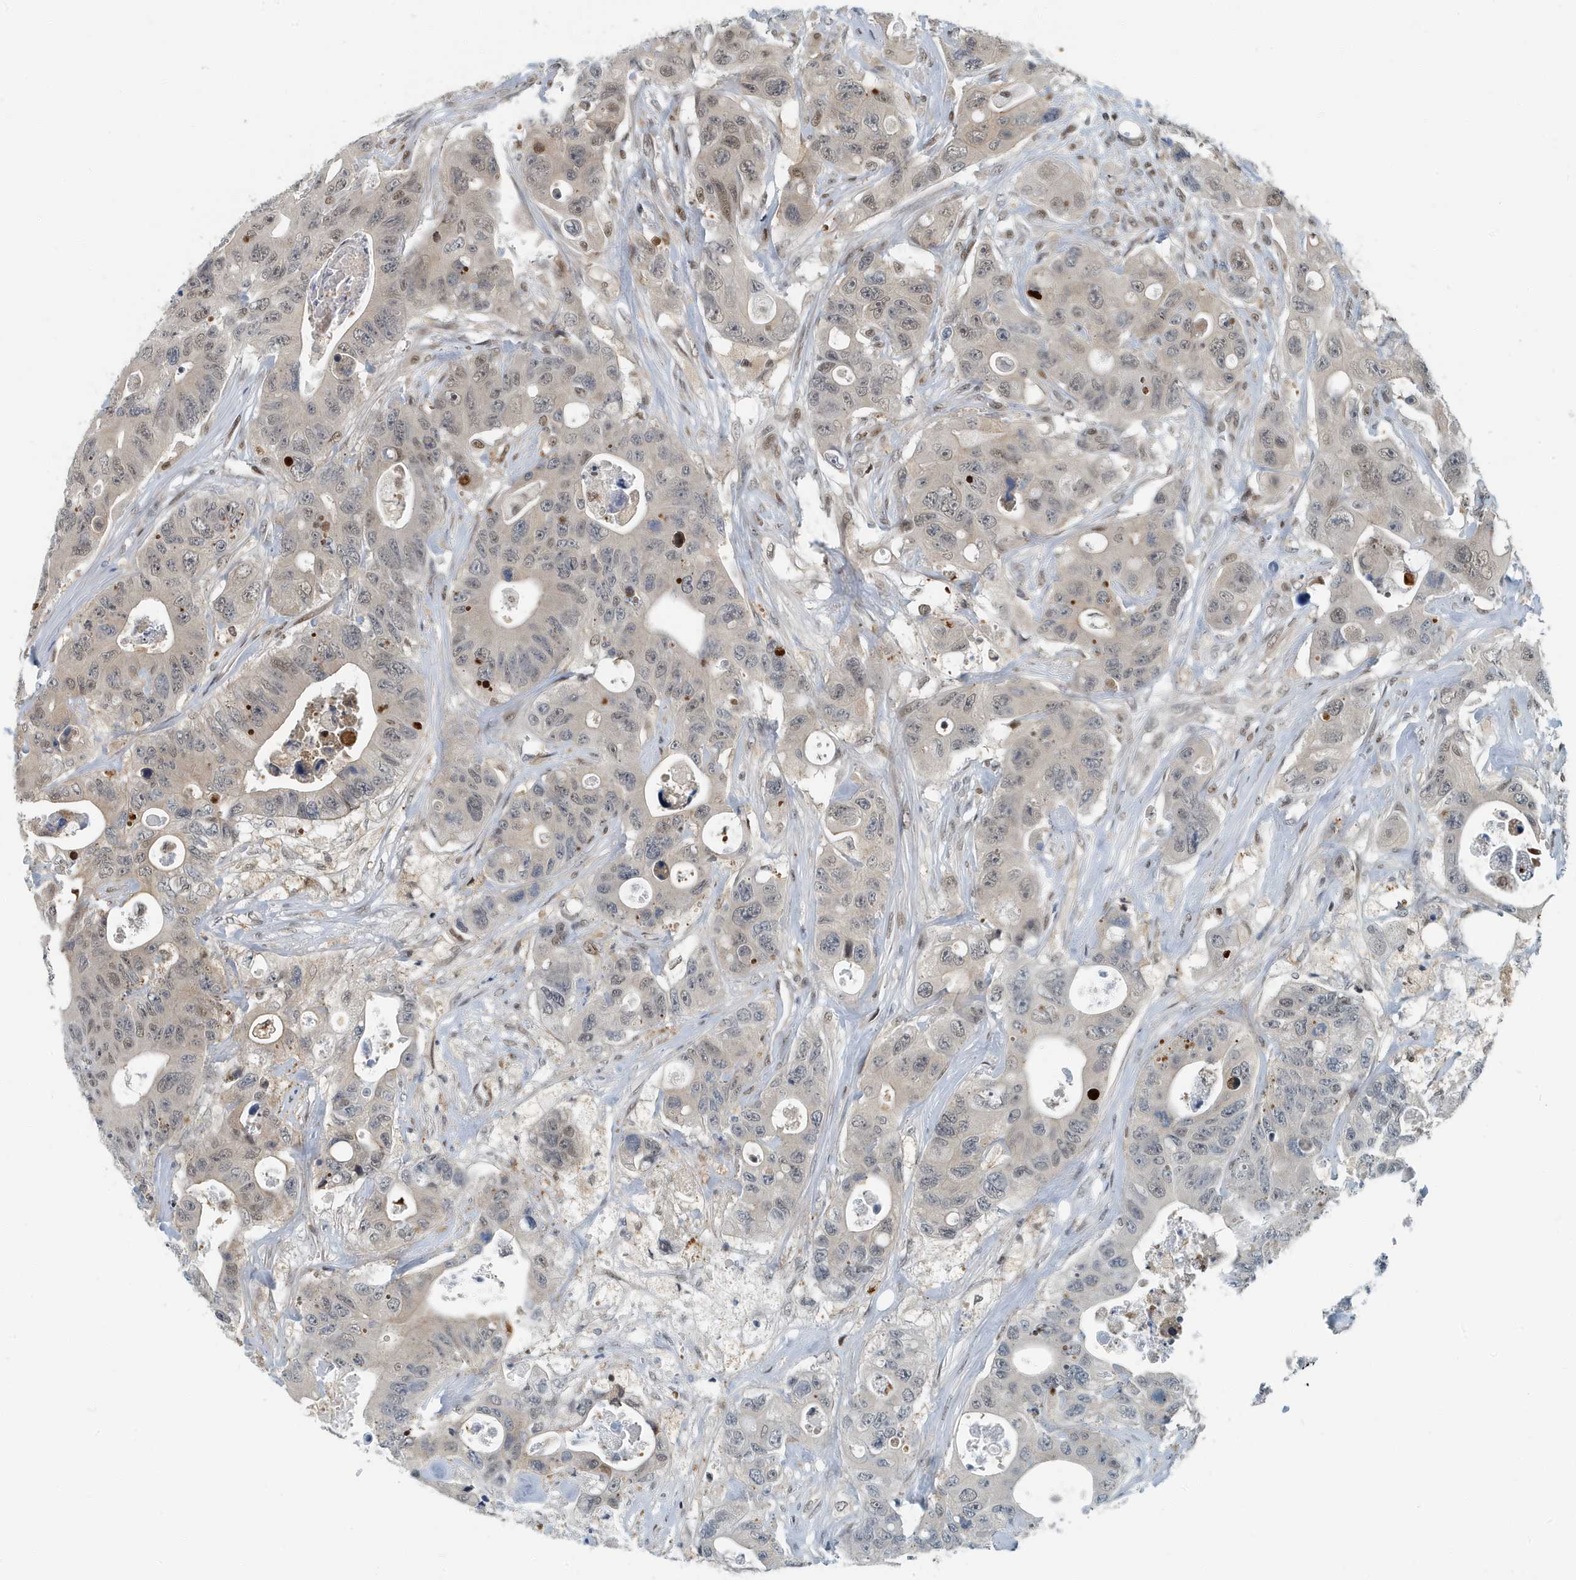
{"staining": {"intensity": "weak", "quantity": "25%-75%", "location": "nuclear"}, "tissue": "colorectal cancer", "cell_type": "Tumor cells", "image_type": "cancer", "snomed": [{"axis": "morphology", "description": "Adenocarcinoma, NOS"}, {"axis": "topography", "description": "Colon"}], "caption": "The immunohistochemical stain labels weak nuclear expression in tumor cells of colorectal adenocarcinoma tissue. The protein of interest is shown in brown color, while the nuclei are stained blue.", "gene": "KIF15", "patient": {"sex": "female", "age": 46}}